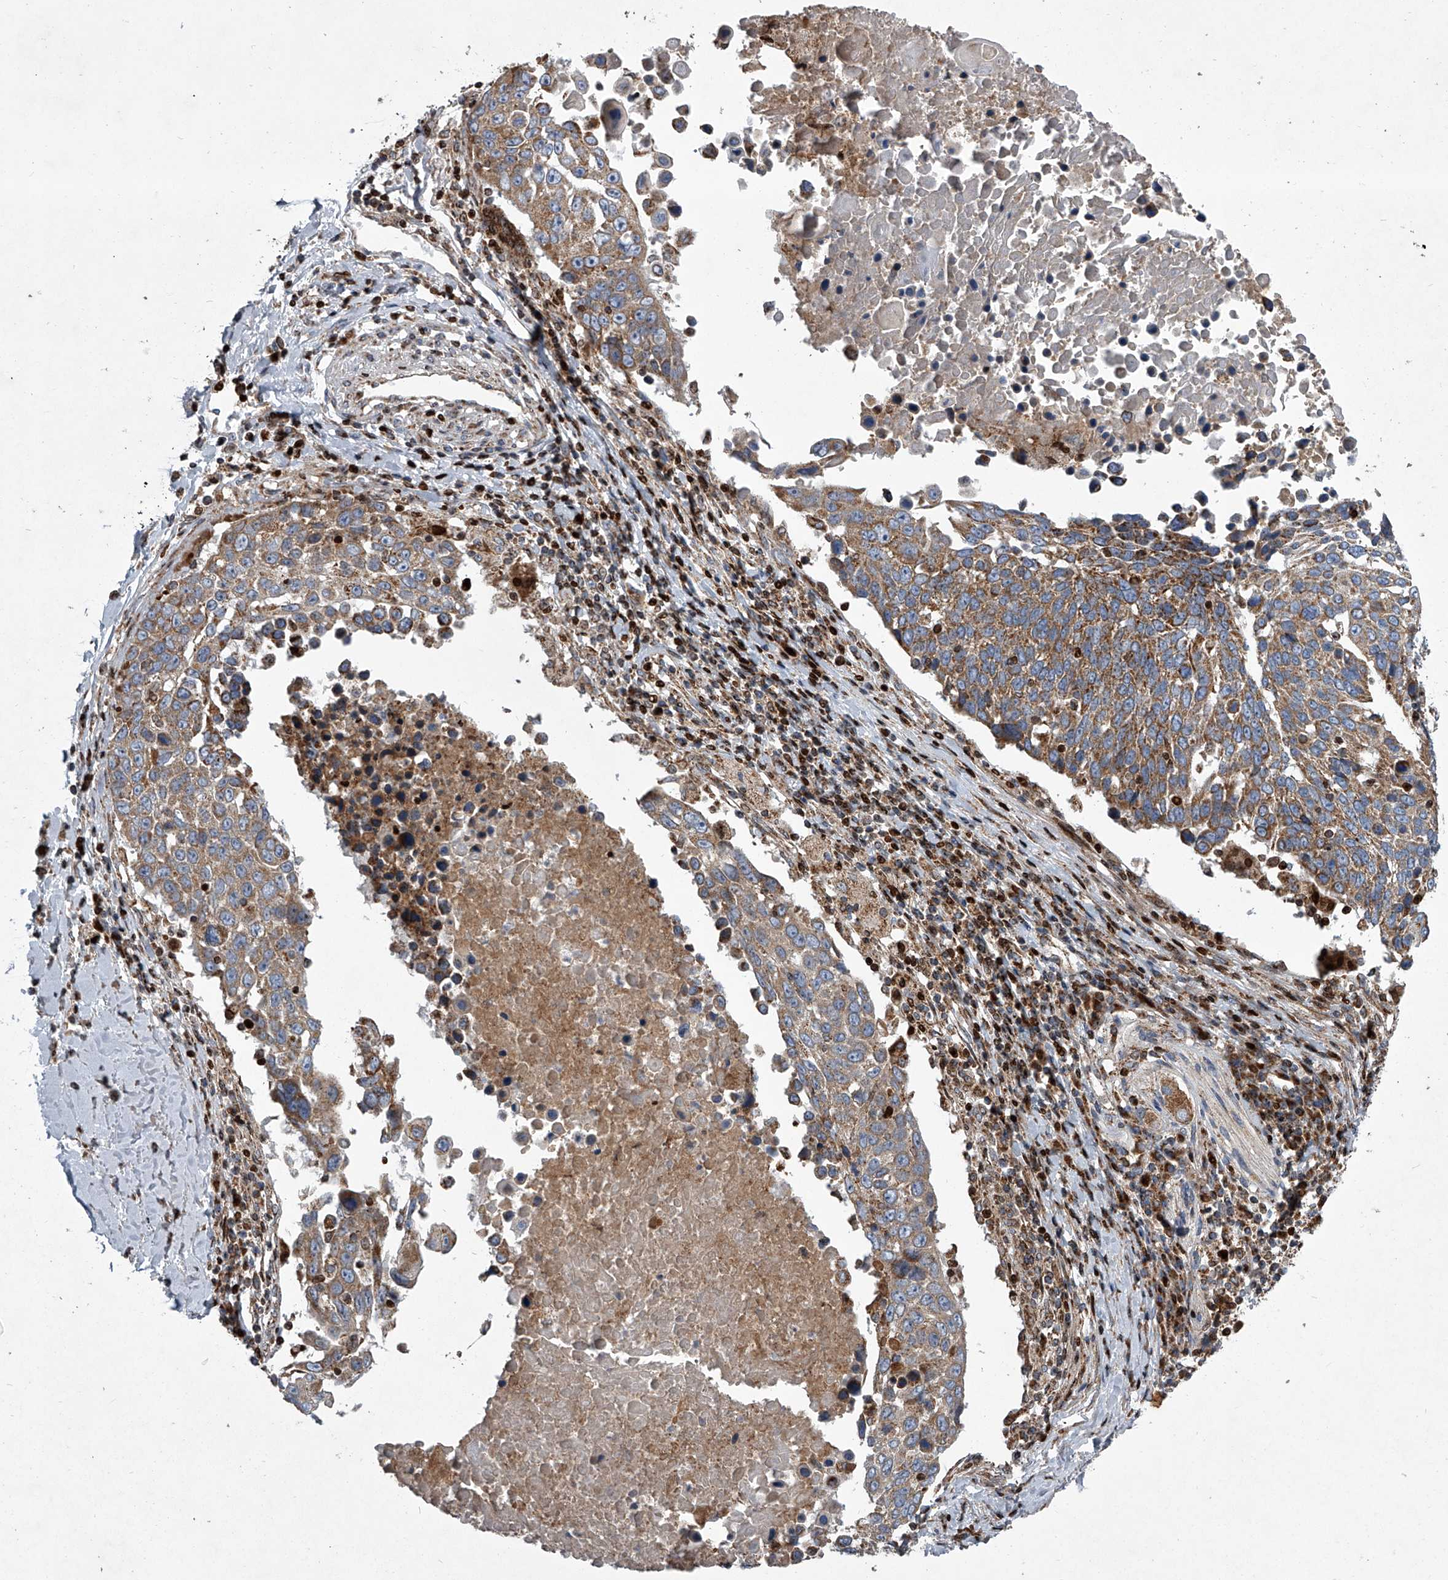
{"staining": {"intensity": "moderate", "quantity": ">75%", "location": "cytoplasmic/membranous"}, "tissue": "lung cancer", "cell_type": "Tumor cells", "image_type": "cancer", "snomed": [{"axis": "morphology", "description": "Squamous cell carcinoma, NOS"}, {"axis": "topography", "description": "Lung"}], "caption": "A brown stain labels moderate cytoplasmic/membranous staining of a protein in lung cancer (squamous cell carcinoma) tumor cells.", "gene": "STRADA", "patient": {"sex": "male", "age": 66}}